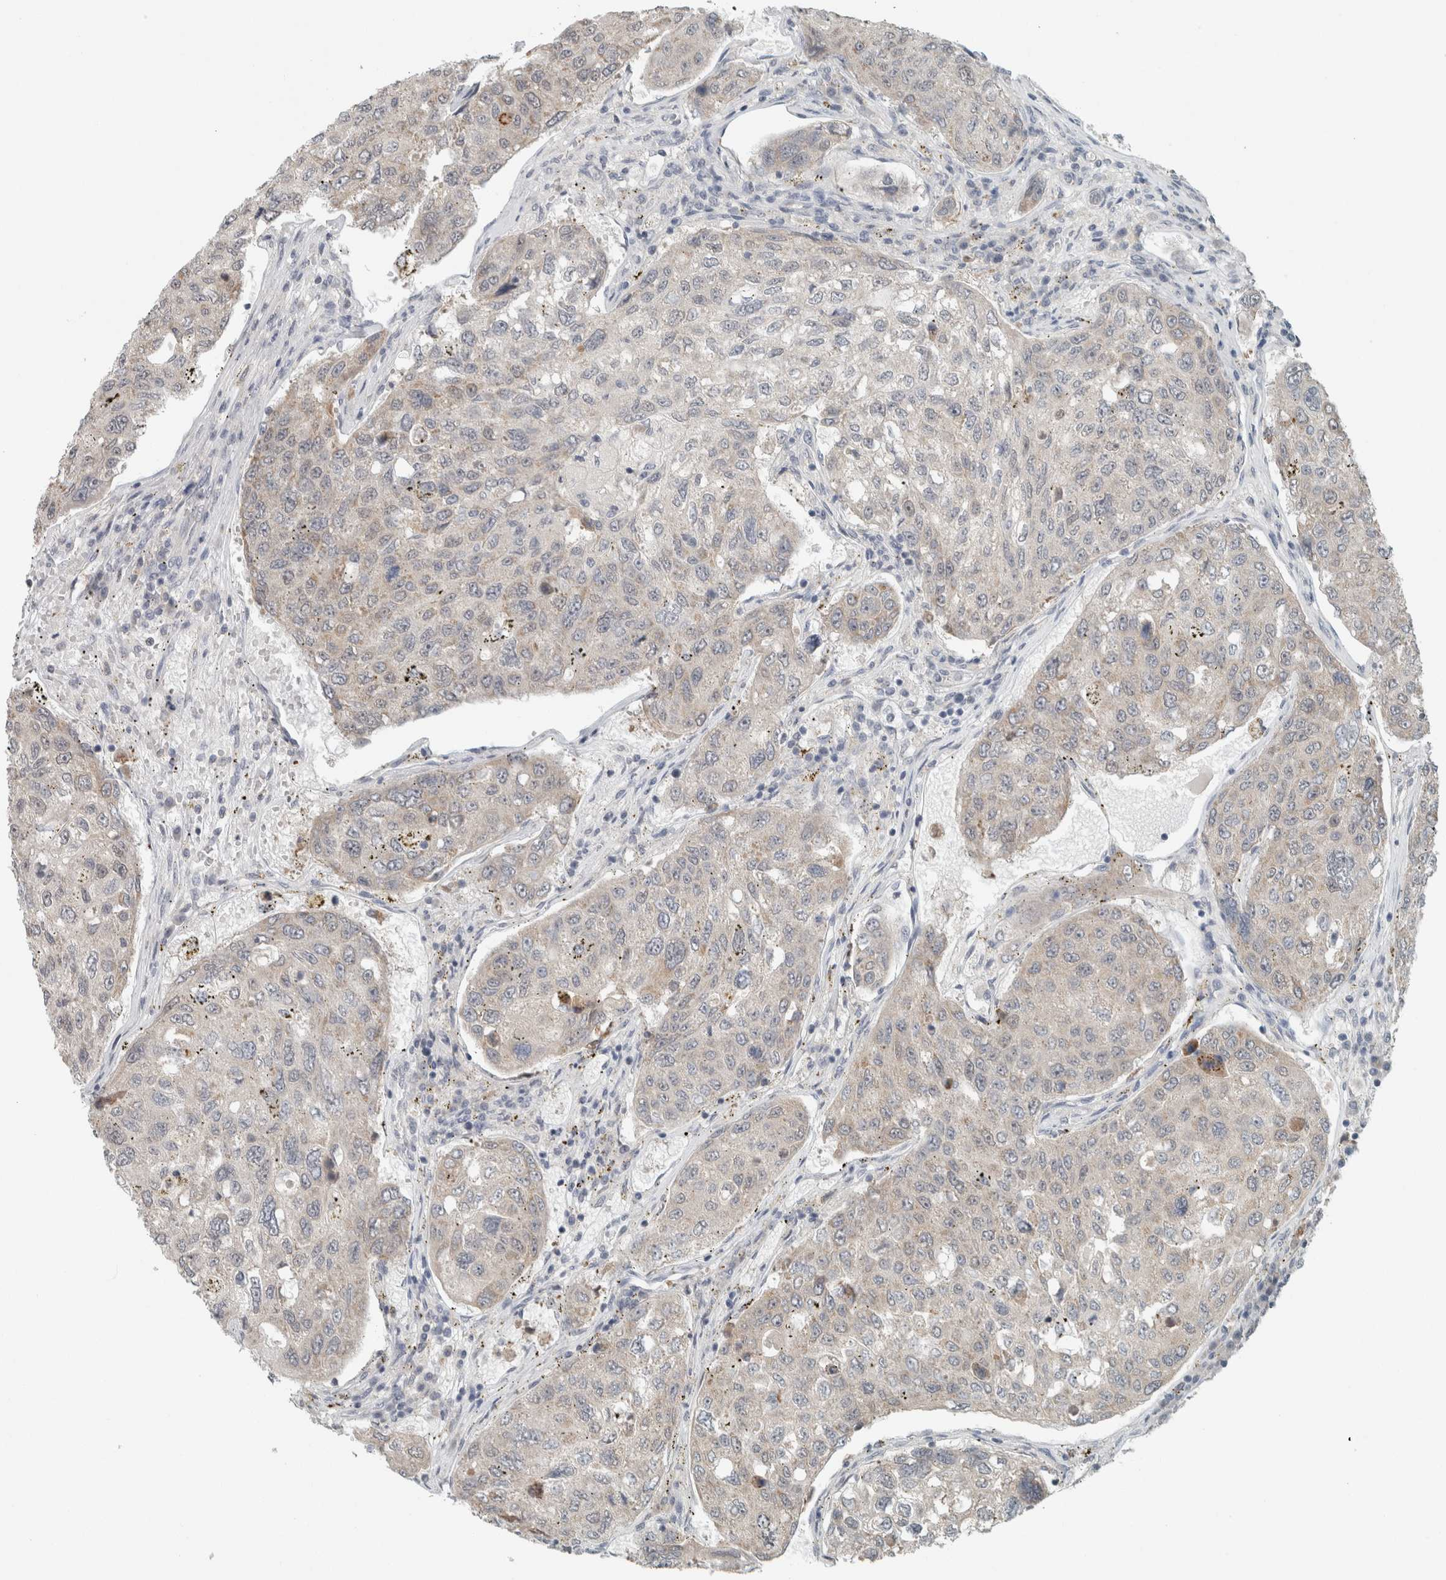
{"staining": {"intensity": "weak", "quantity": "<25%", "location": "cytoplasmic/membranous"}, "tissue": "urothelial cancer", "cell_type": "Tumor cells", "image_type": "cancer", "snomed": [{"axis": "morphology", "description": "Urothelial carcinoma, High grade"}, {"axis": "topography", "description": "Lymph node"}, {"axis": "topography", "description": "Urinary bladder"}], "caption": "Urothelial cancer was stained to show a protein in brown. There is no significant positivity in tumor cells.", "gene": "TRIT1", "patient": {"sex": "male", "age": 51}}